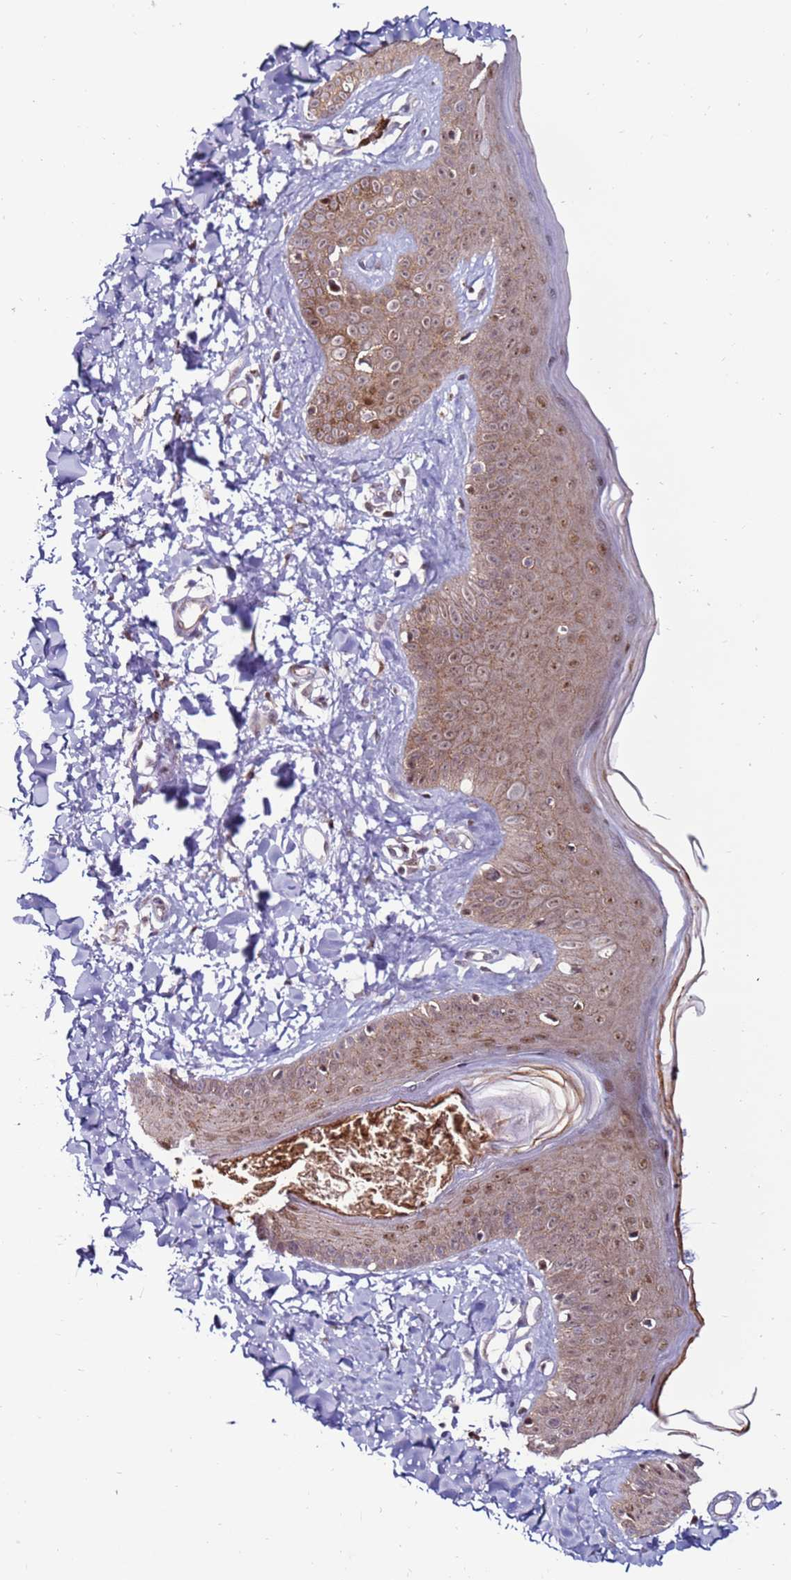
{"staining": {"intensity": "weak", "quantity": ">75%", "location": "cytoplasmic/membranous"}, "tissue": "skin", "cell_type": "Fibroblasts", "image_type": "normal", "snomed": [{"axis": "morphology", "description": "Normal tissue, NOS"}, {"axis": "topography", "description": "Skin"}], "caption": "This micrograph shows immunohistochemistry staining of benign human skin, with low weak cytoplasmic/membranous positivity in approximately >75% of fibroblasts.", "gene": "KPNA4", "patient": {"sex": "male", "age": 52}}